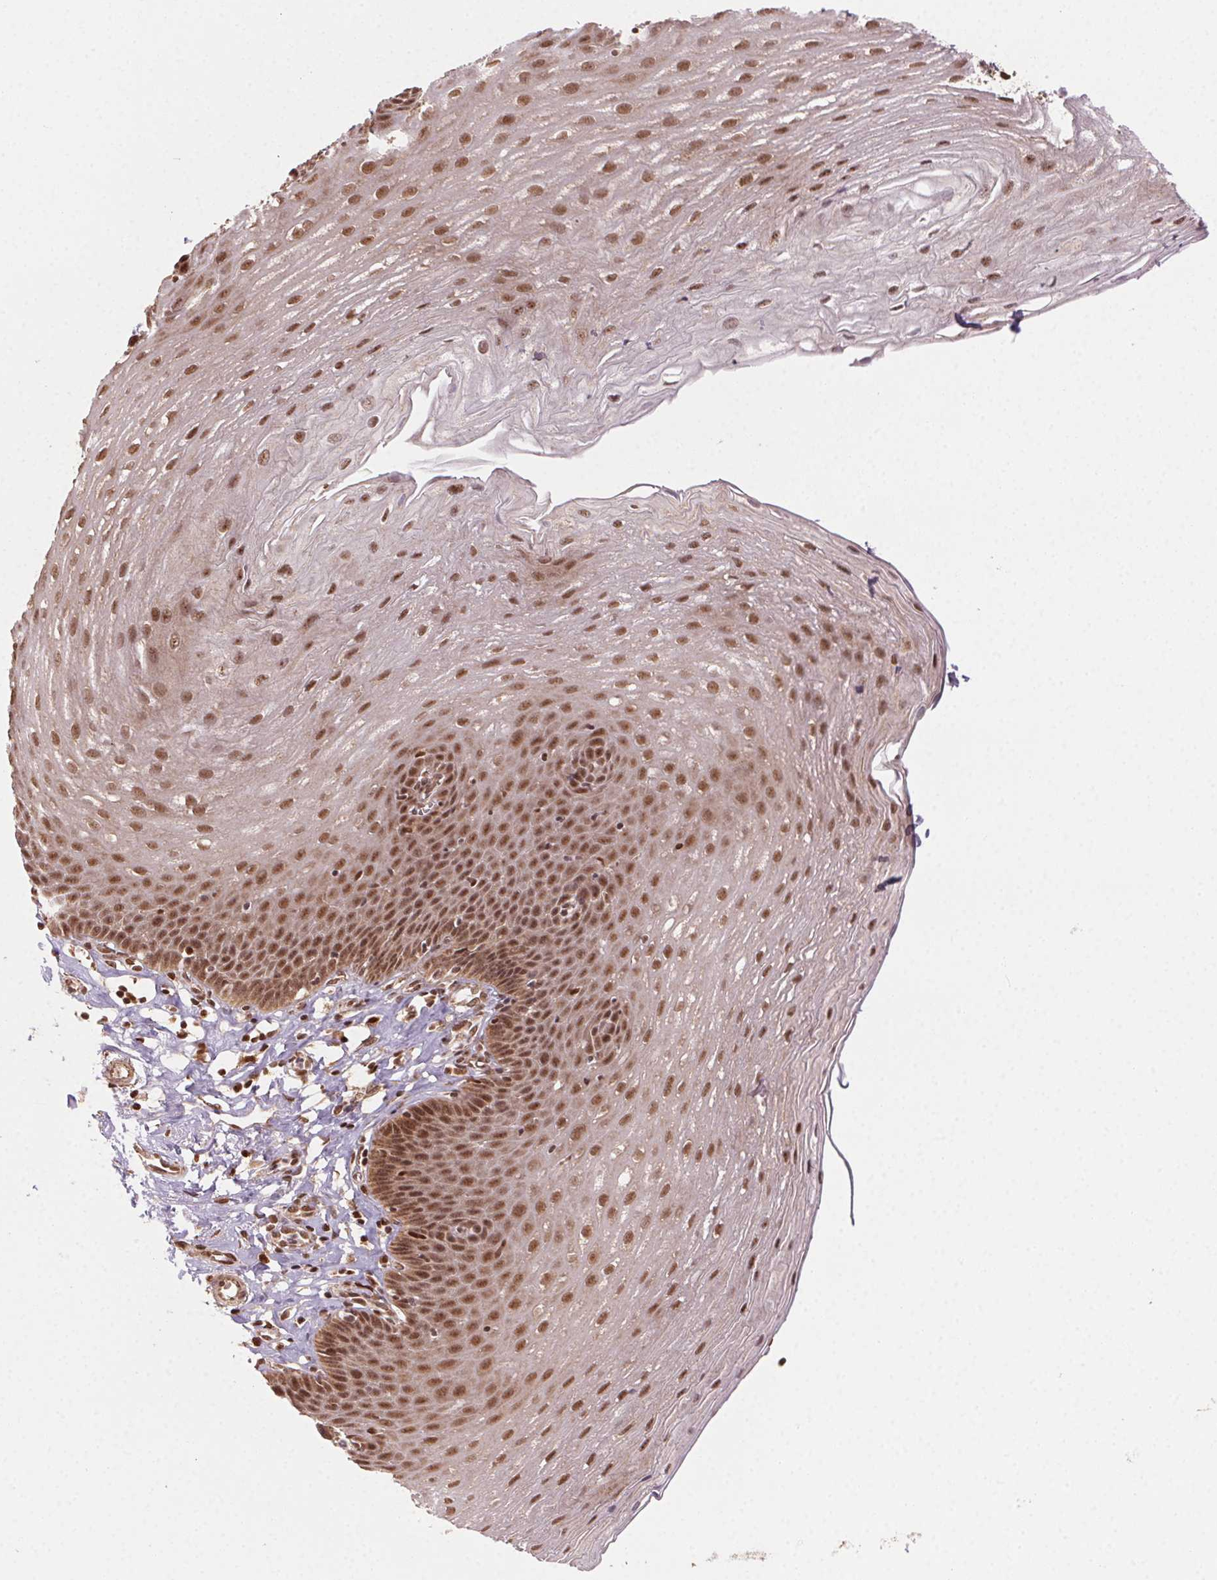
{"staining": {"intensity": "moderate", "quantity": ">75%", "location": "nuclear"}, "tissue": "esophagus", "cell_type": "Squamous epithelial cells", "image_type": "normal", "snomed": [{"axis": "morphology", "description": "Normal tissue, NOS"}, {"axis": "topography", "description": "Esophagus"}], "caption": "An immunohistochemistry histopathology image of unremarkable tissue is shown. Protein staining in brown highlights moderate nuclear positivity in esophagus within squamous epithelial cells. (DAB = brown stain, brightfield microscopy at high magnification).", "gene": "TREML4", "patient": {"sex": "female", "age": 81}}